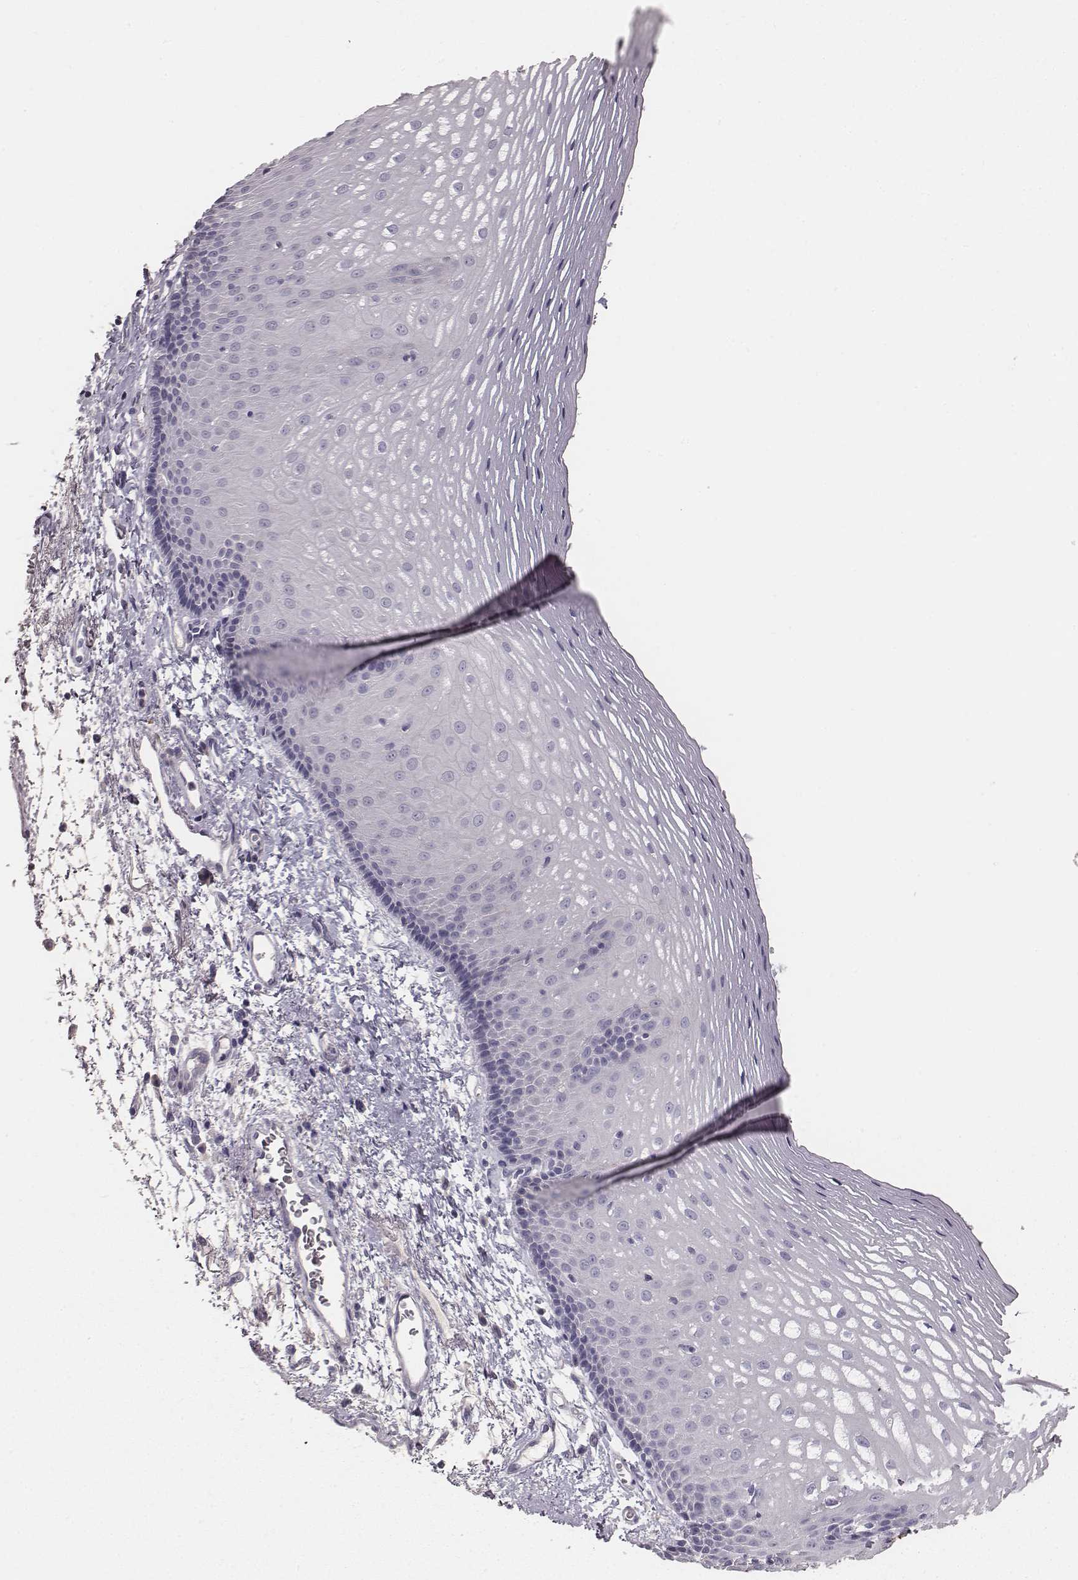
{"staining": {"intensity": "negative", "quantity": "none", "location": "none"}, "tissue": "esophagus", "cell_type": "Squamous epithelial cells", "image_type": "normal", "snomed": [{"axis": "morphology", "description": "Normal tissue, NOS"}, {"axis": "topography", "description": "Esophagus"}], "caption": "An immunohistochemistry histopathology image of benign esophagus is shown. There is no staining in squamous epithelial cells of esophagus.", "gene": "MYH6", "patient": {"sex": "male", "age": 76}}